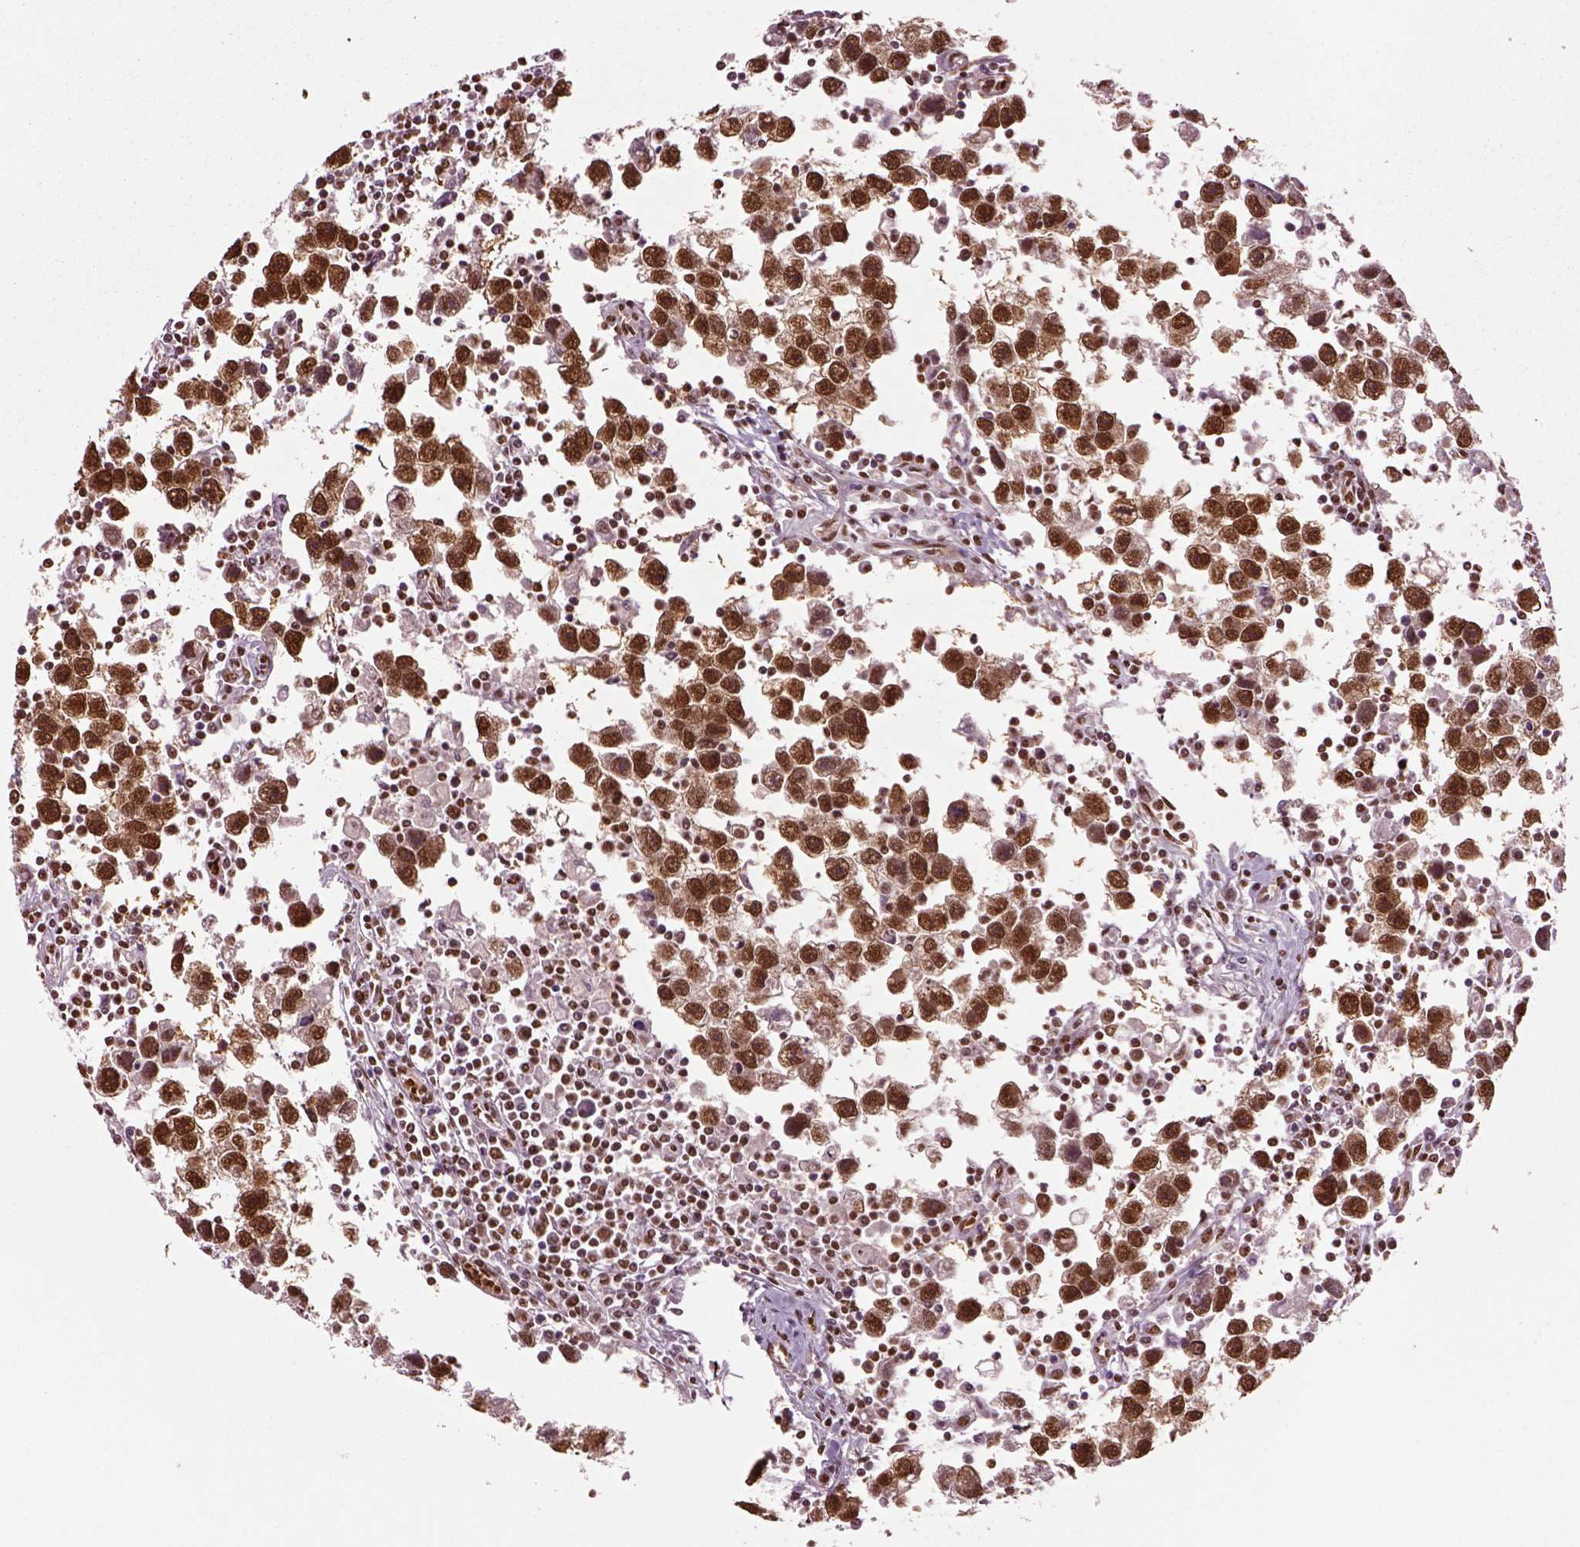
{"staining": {"intensity": "strong", "quantity": ">75%", "location": "nuclear"}, "tissue": "testis cancer", "cell_type": "Tumor cells", "image_type": "cancer", "snomed": [{"axis": "morphology", "description": "Seminoma, NOS"}, {"axis": "topography", "description": "Testis"}], "caption": "Testis cancer (seminoma) stained with DAB immunohistochemistry (IHC) reveals high levels of strong nuclear staining in about >75% of tumor cells.", "gene": "DDX3X", "patient": {"sex": "male", "age": 30}}